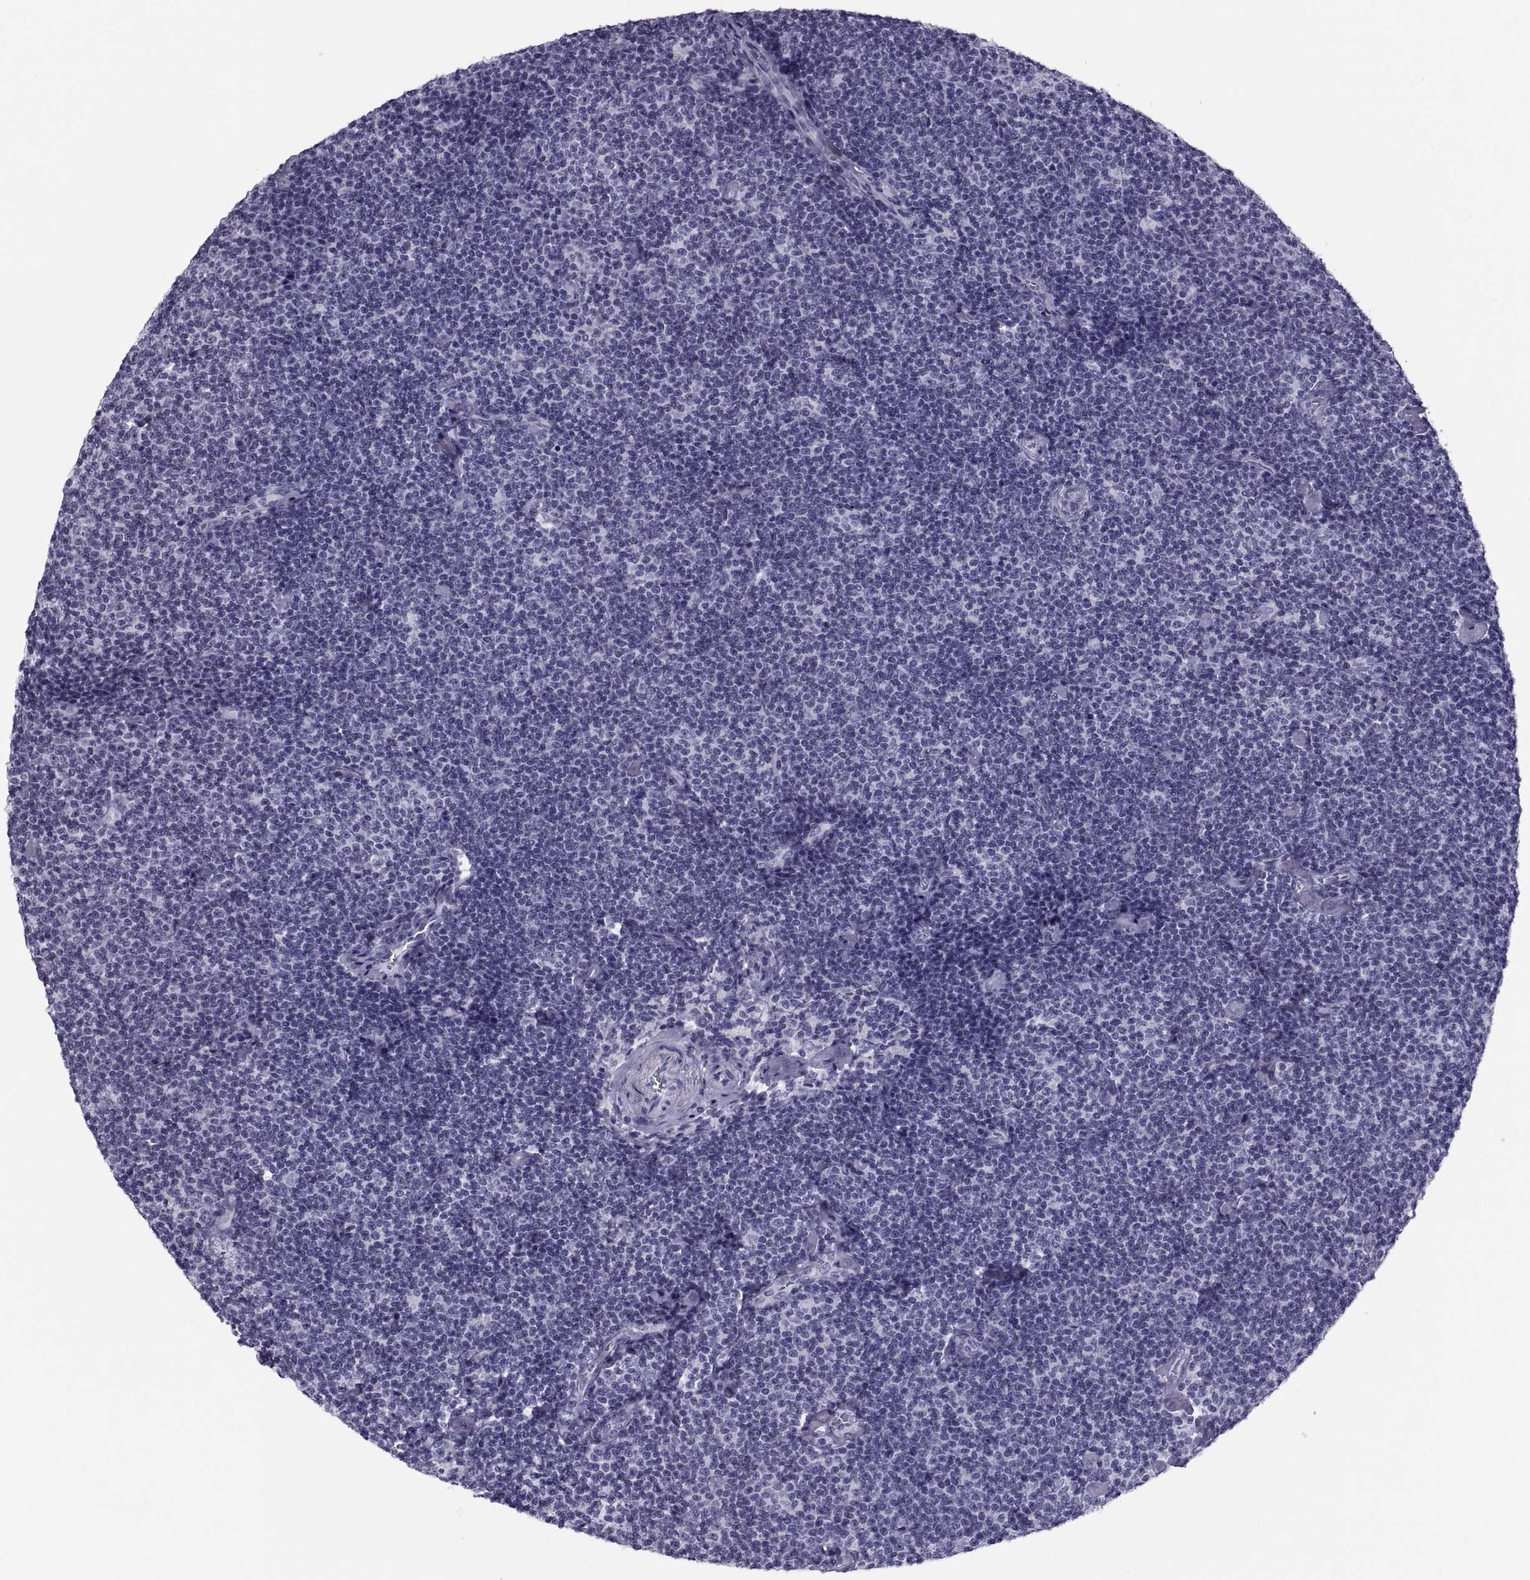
{"staining": {"intensity": "negative", "quantity": "none", "location": "none"}, "tissue": "lymphoma", "cell_type": "Tumor cells", "image_type": "cancer", "snomed": [{"axis": "morphology", "description": "Malignant lymphoma, non-Hodgkin's type, Low grade"}, {"axis": "topography", "description": "Lymph node"}], "caption": "Immunohistochemistry image of malignant lymphoma, non-Hodgkin's type (low-grade) stained for a protein (brown), which shows no staining in tumor cells.", "gene": "CRISP1", "patient": {"sex": "male", "age": 81}}